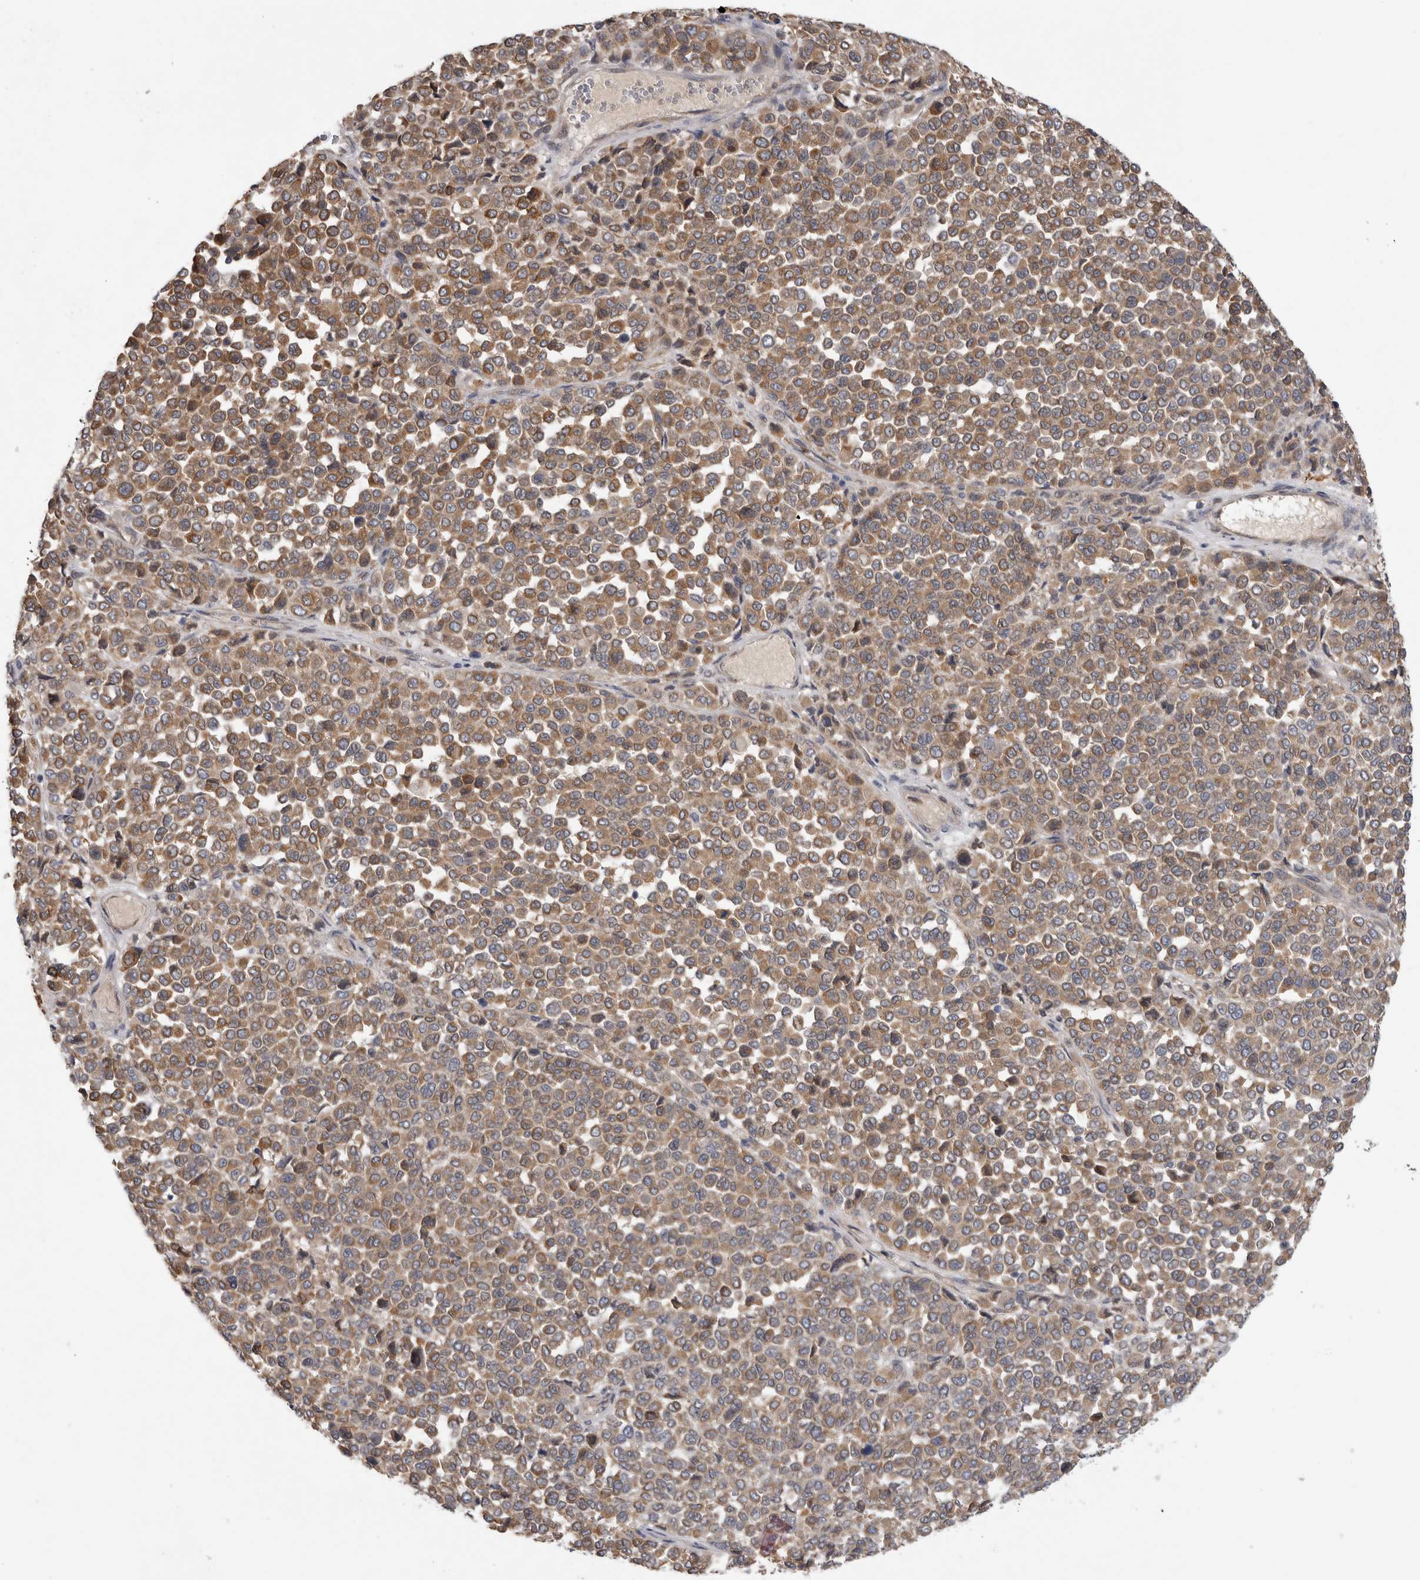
{"staining": {"intensity": "moderate", "quantity": ">75%", "location": "cytoplasmic/membranous"}, "tissue": "melanoma", "cell_type": "Tumor cells", "image_type": "cancer", "snomed": [{"axis": "morphology", "description": "Malignant melanoma, Metastatic site"}, {"axis": "topography", "description": "Pancreas"}], "caption": "Moderate cytoplasmic/membranous positivity for a protein is seen in about >75% of tumor cells of malignant melanoma (metastatic site) using immunohistochemistry (IHC).", "gene": "ANKFY1", "patient": {"sex": "female", "age": 30}}